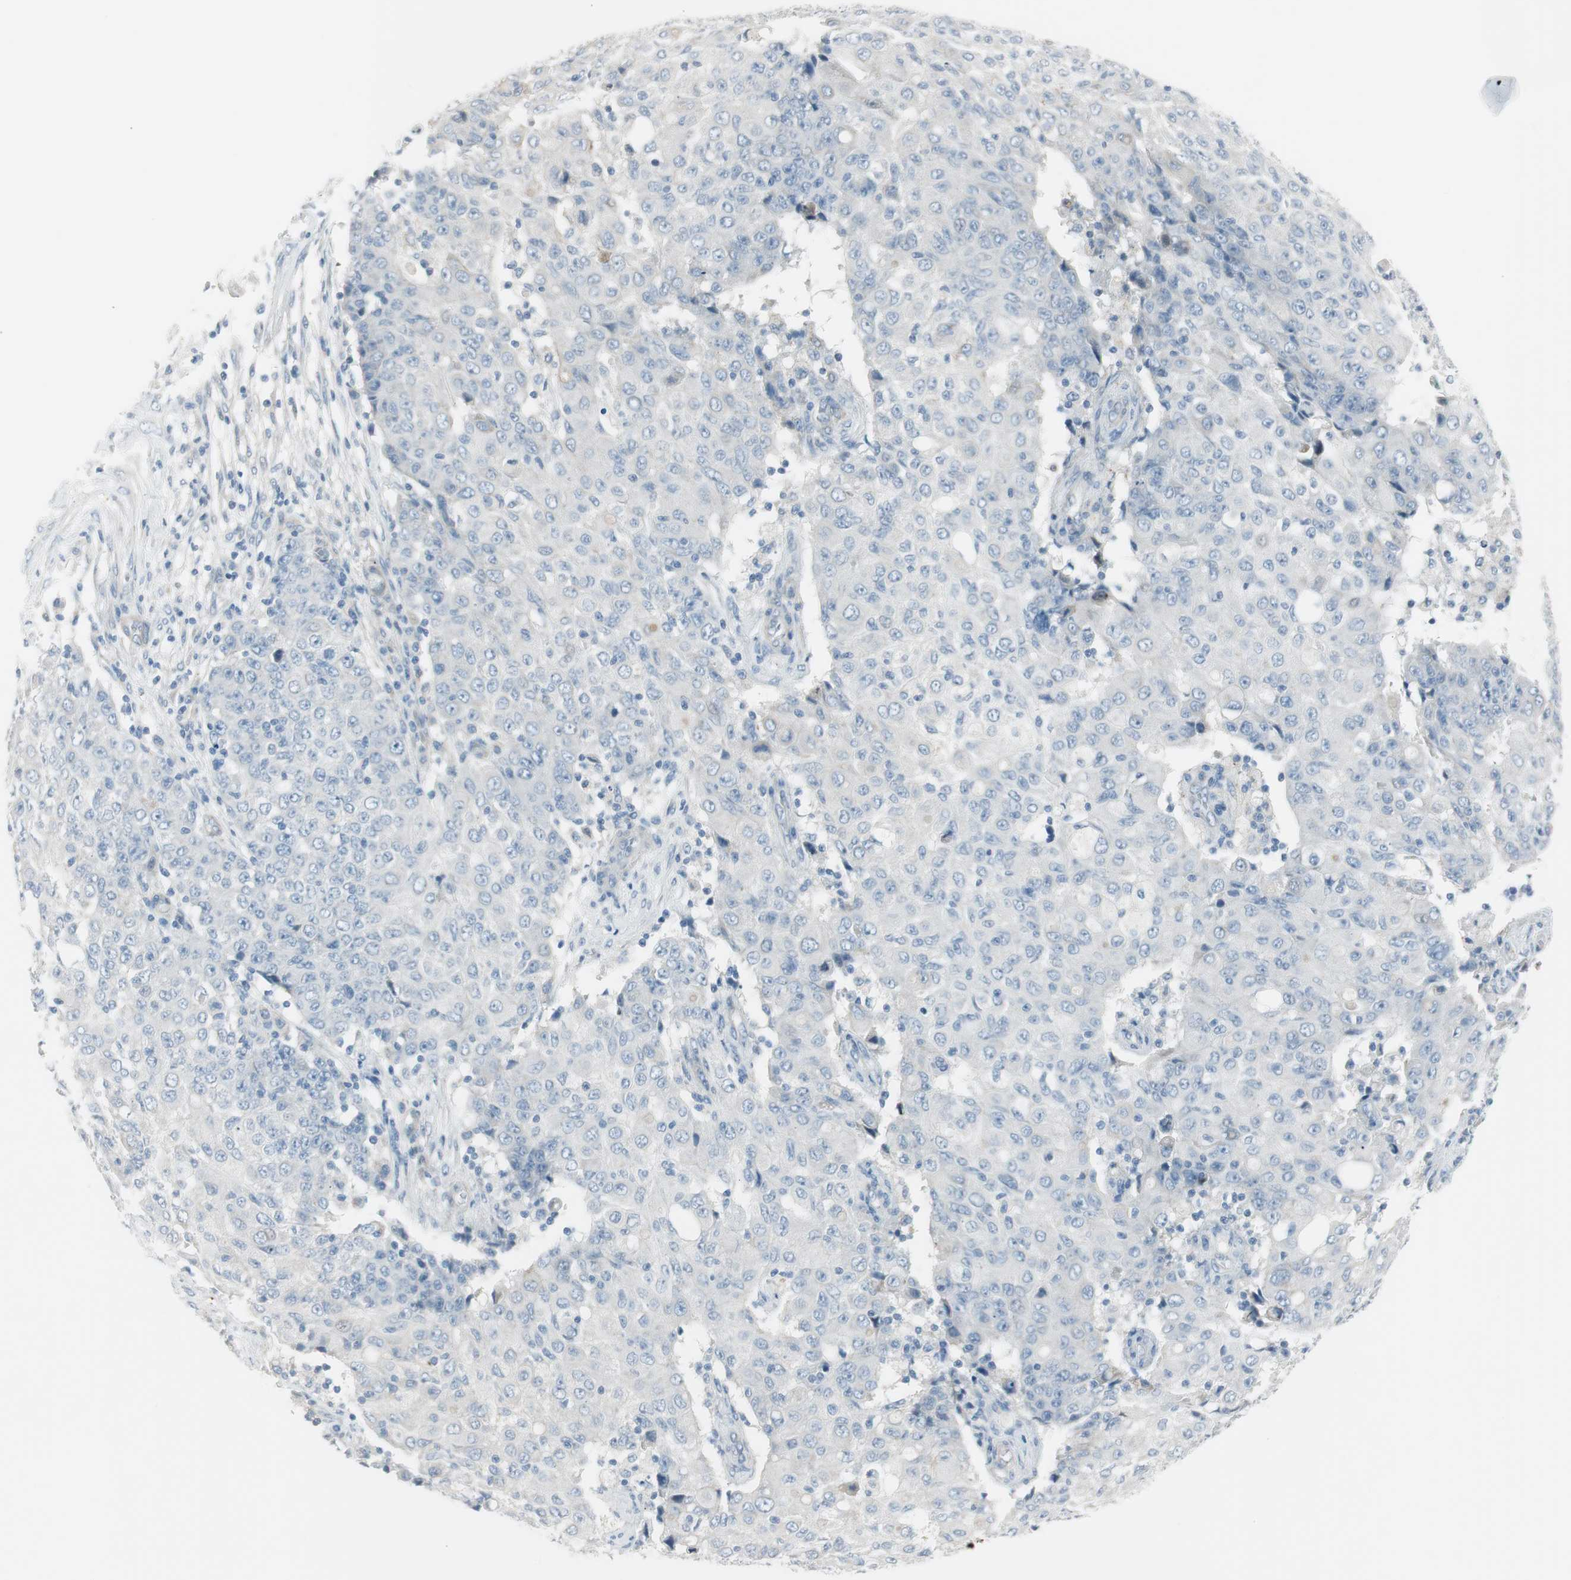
{"staining": {"intensity": "negative", "quantity": "none", "location": "none"}, "tissue": "ovarian cancer", "cell_type": "Tumor cells", "image_type": "cancer", "snomed": [{"axis": "morphology", "description": "Carcinoma, endometroid"}, {"axis": "topography", "description": "Ovary"}], "caption": "DAB immunohistochemical staining of endometroid carcinoma (ovarian) shows no significant expression in tumor cells.", "gene": "CACNA2D1", "patient": {"sex": "female", "age": 42}}